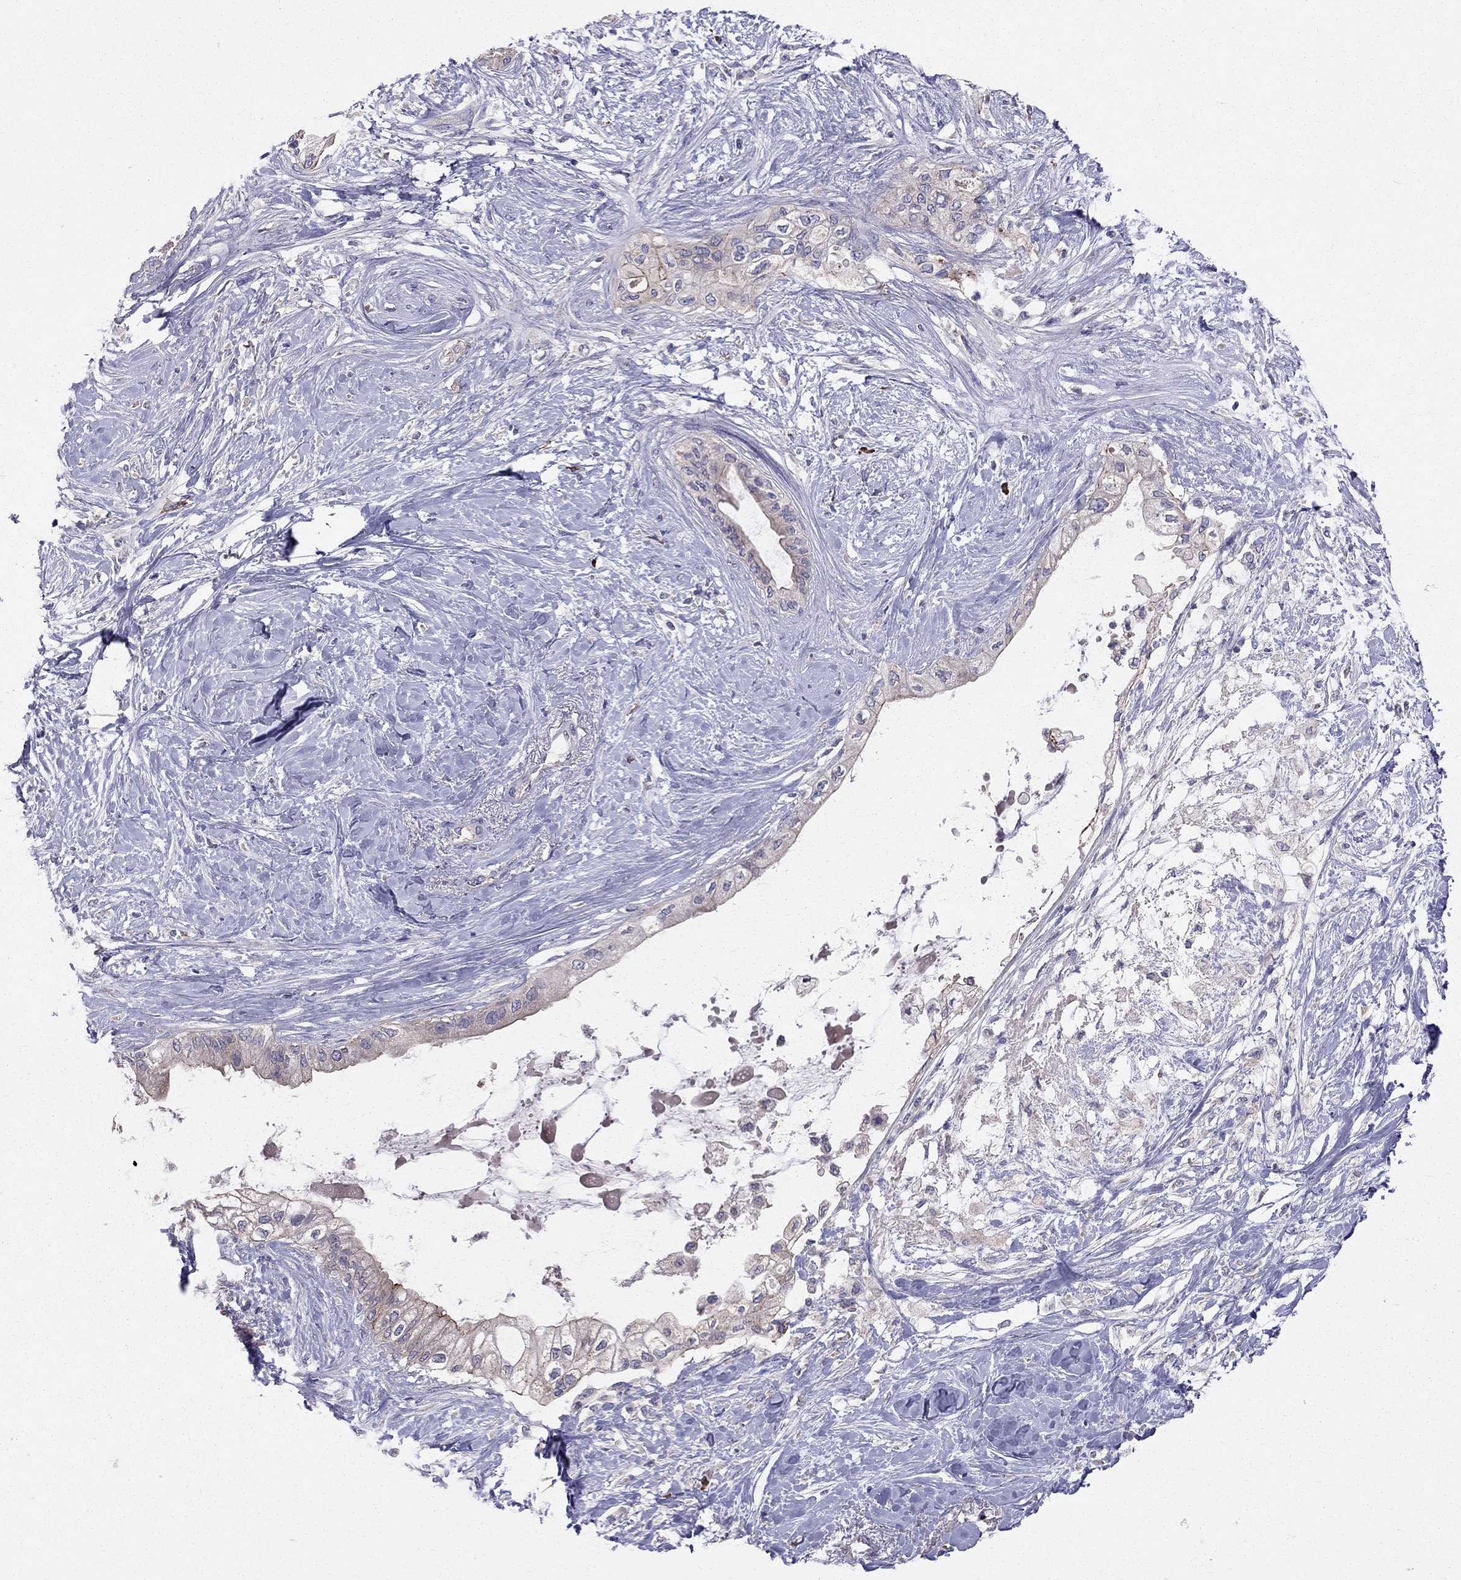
{"staining": {"intensity": "moderate", "quantity": "<25%", "location": "cytoplasmic/membranous"}, "tissue": "pancreatic cancer", "cell_type": "Tumor cells", "image_type": "cancer", "snomed": [{"axis": "morphology", "description": "Normal tissue, NOS"}, {"axis": "morphology", "description": "Adenocarcinoma, NOS"}, {"axis": "topography", "description": "Pancreas"}, {"axis": "topography", "description": "Duodenum"}], "caption": "A brown stain labels moderate cytoplasmic/membranous staining of a protein in human pancreatic adenocarcinoma tumor cells.", "gene": "PIK3CG", "patient": {"sex": "female", "age": 60}}